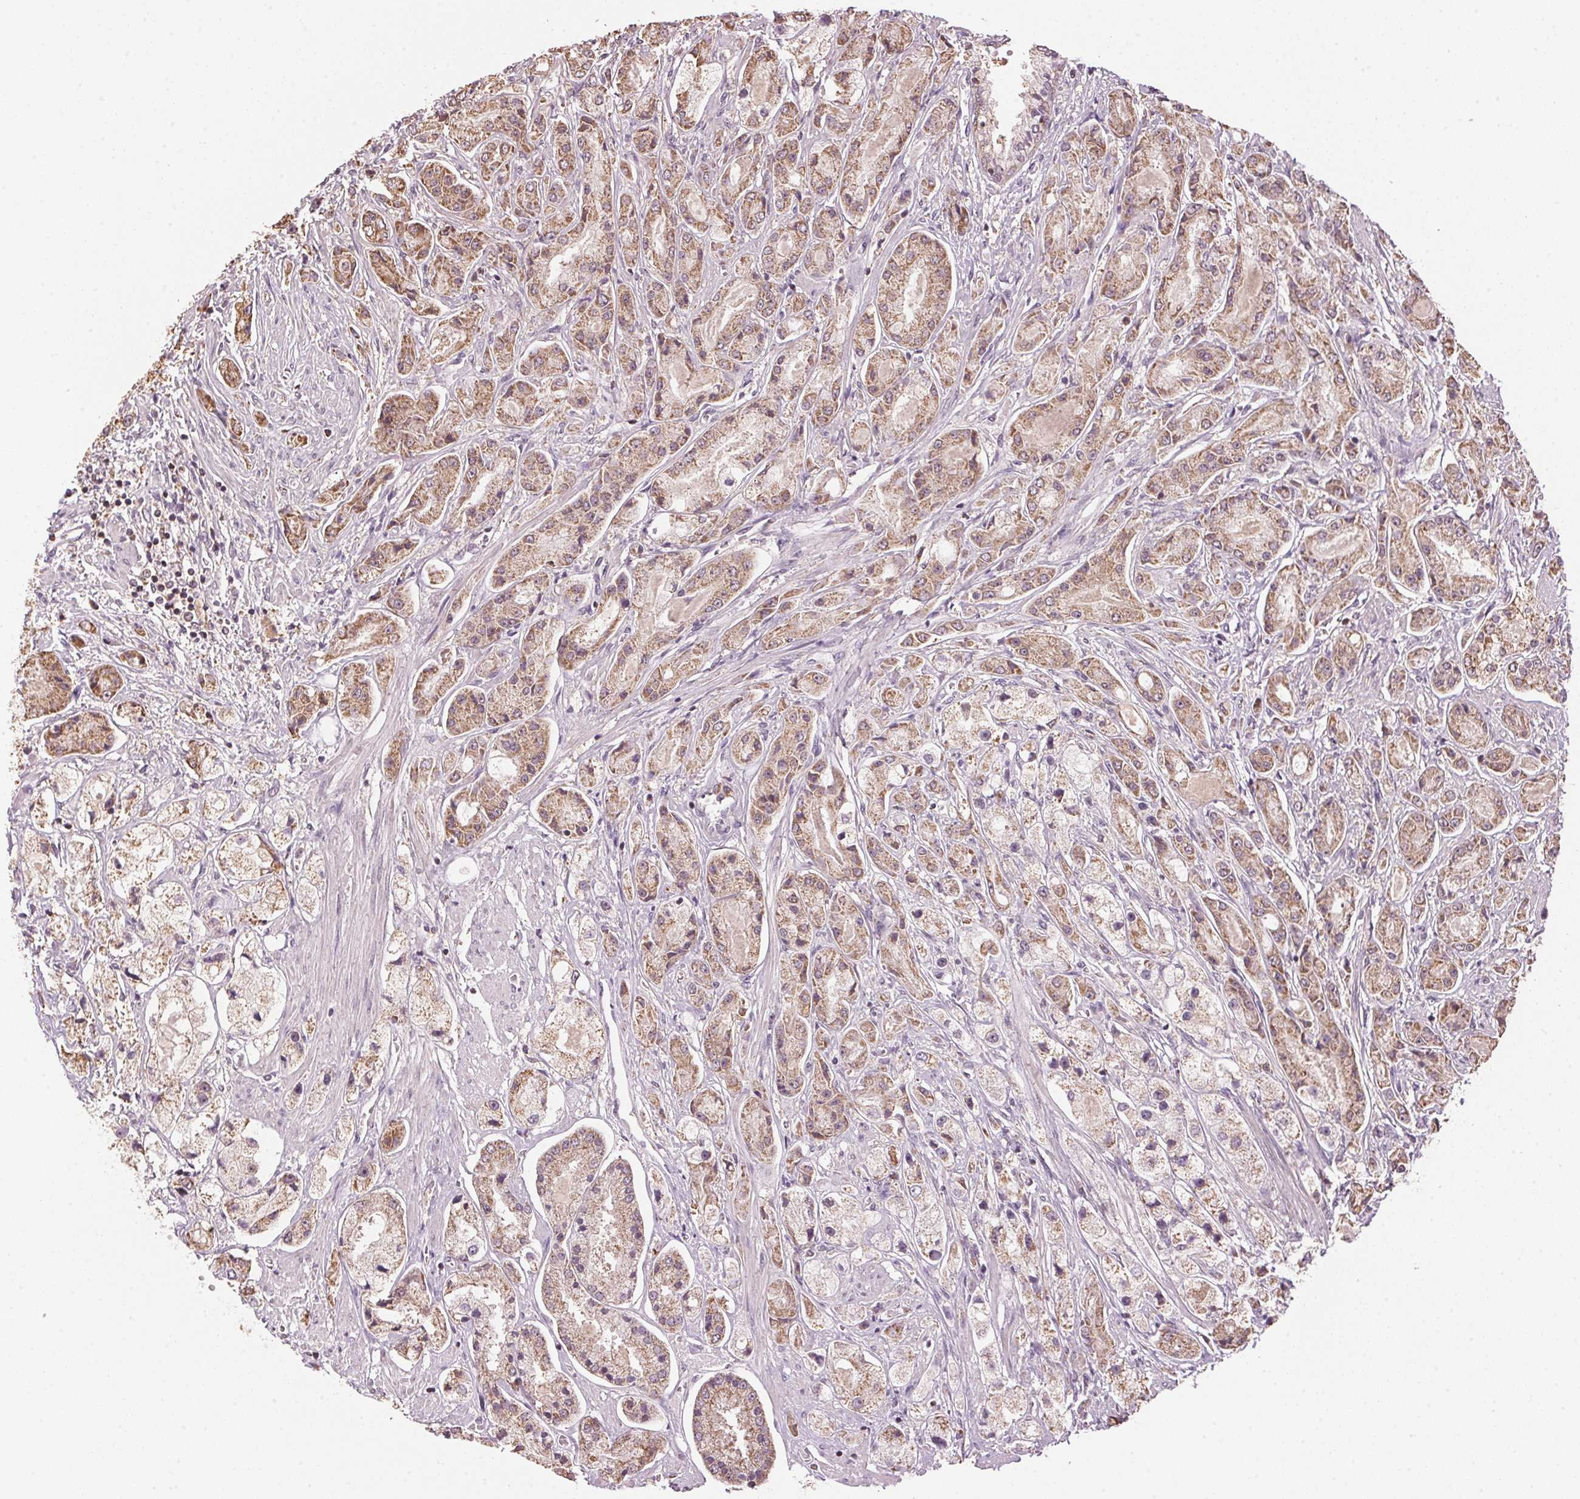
{"staining": {"intensity": "moderate", "quantity": ">75%", "location": "cytoplasmic/membranous"}, "tissue": "prostate cancer", "cell_type": "Tumor cells", "image_type": "cancer", "snomed": [{"axis": "morphology", "description": "Adenocarcinoma, High grade"}, {"axis": "topography", "description": "Prostate"}], "caption": "Immunohistochemistry (DAB) staining of human high-grade adenocarcinoma (prostate) demonstrates moderate cytoplasmic/membranous protein staining in about >75% of tumor cells.", "gene": "ARHGAP6", "patient": {"sex": "male", "age": 67}}